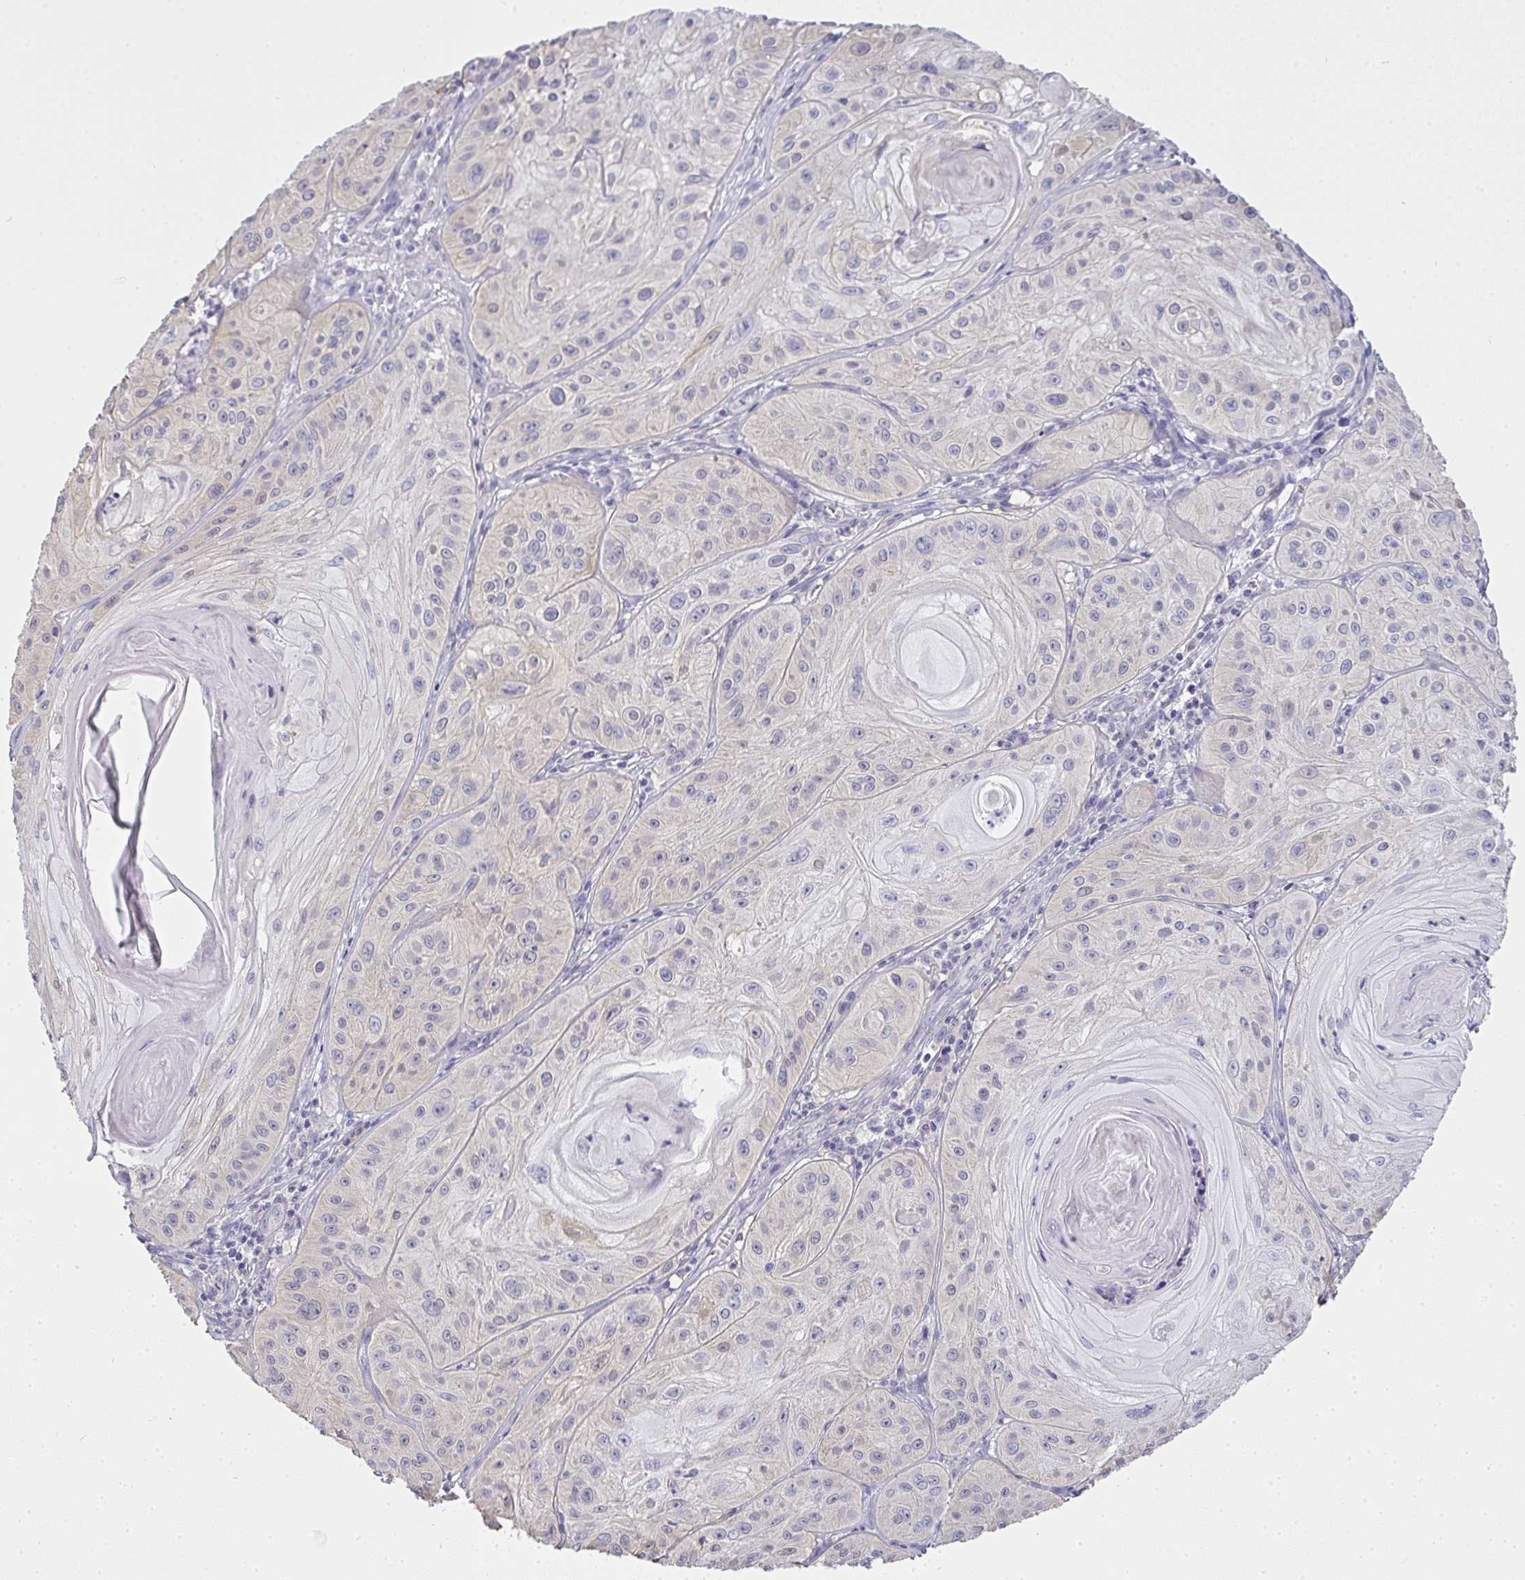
{"staining": {"intensity": "negative", "quantity": "none", "location": "none"}, "tissue": "skin cancer", "cell_type": "Tumor cells", "image_type": "cancer", "snomed": [{"axis": "morphology", "description": "Squamous cell carcinoma, NOS"}, {"axis": "topography", "description": "Skin"}], "caption": "Tumor cells show no significant protein staining in squamous cell carcinoma (skin).", "gene": "GSDMB", "patient": {"sex": "male", "age": 85}}